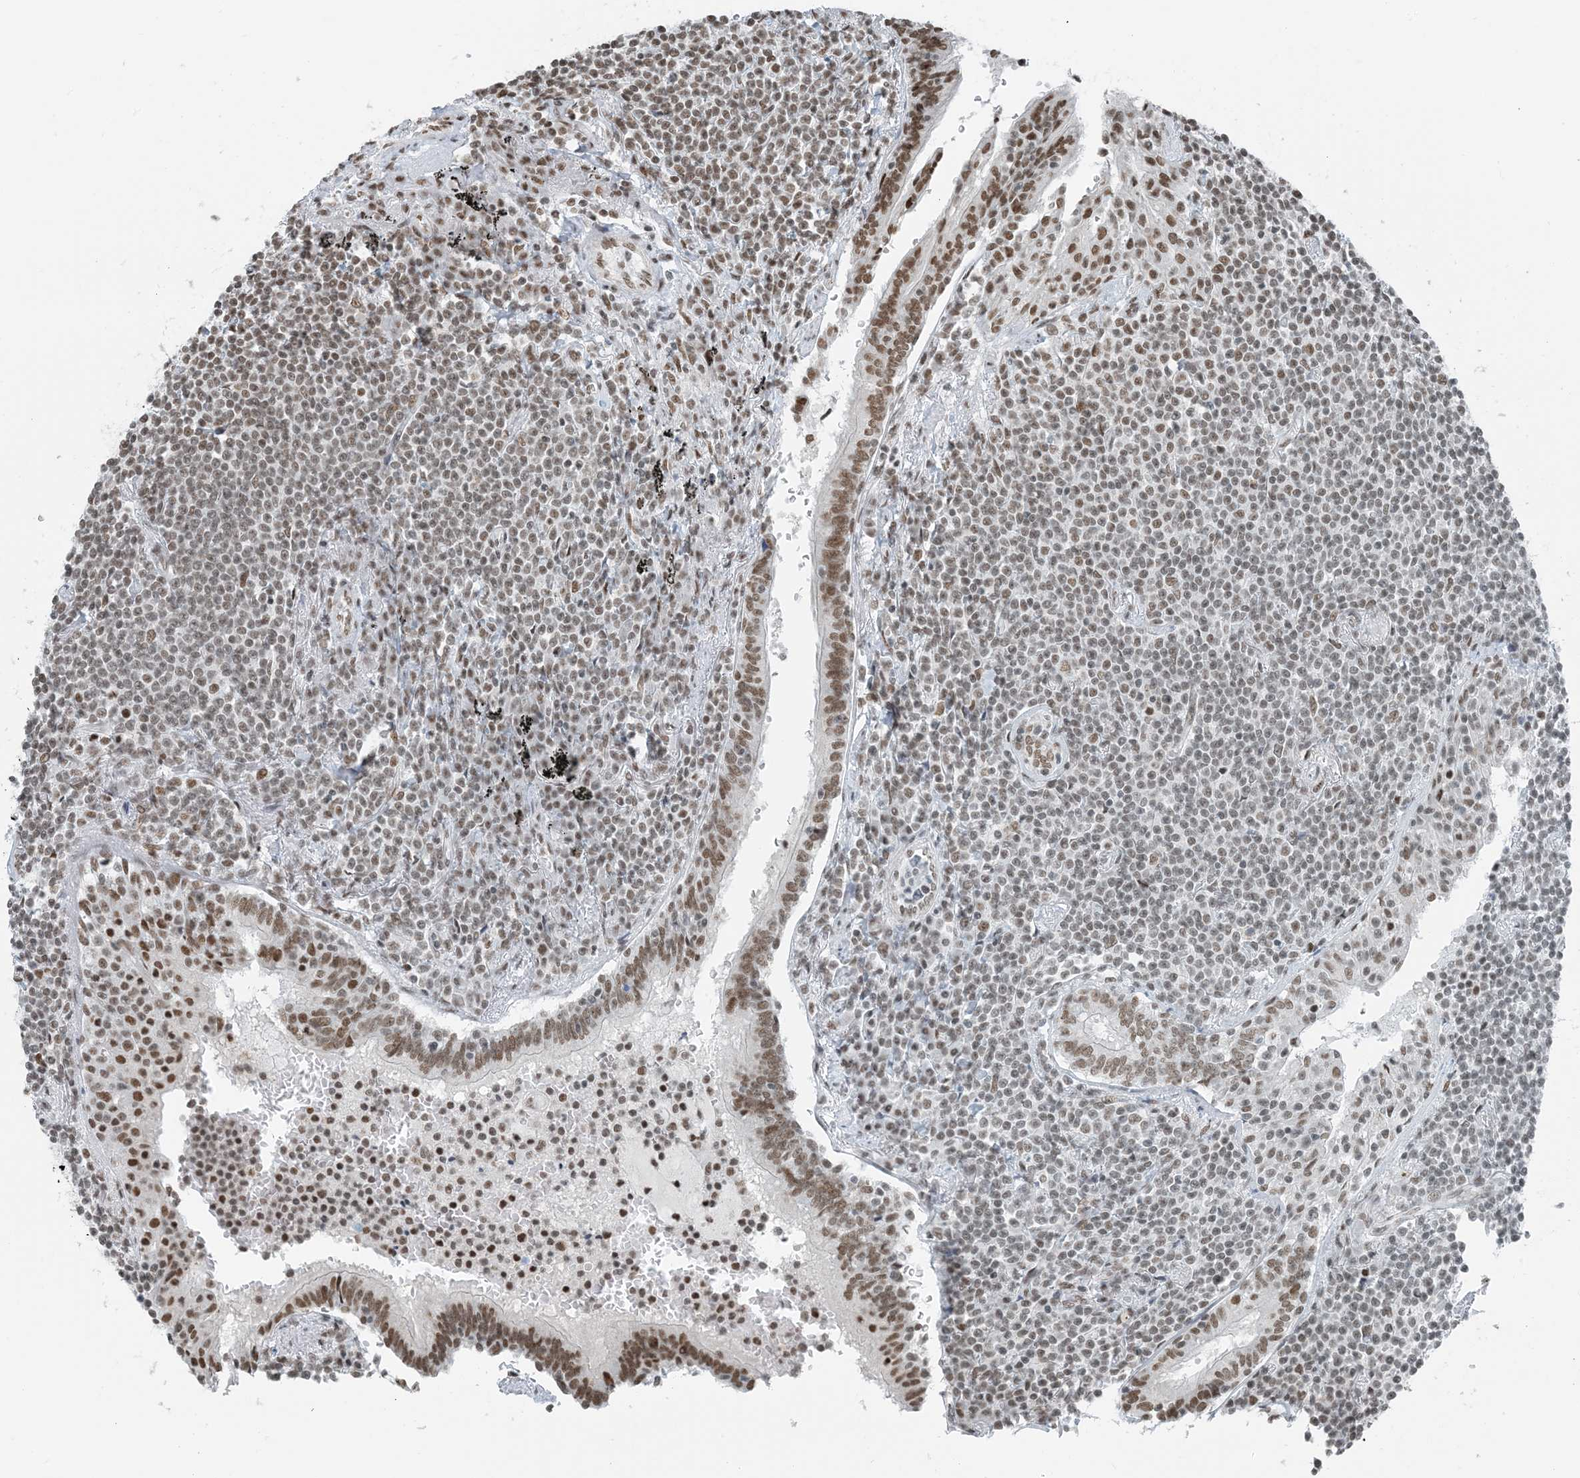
{"staining": {"intensity": "moderate", "quantity": "25%-75%", "location": "nuclear"}, "tissue": "lymphoma", "cell_type": "Tumor cells", "image_type": "cancer", "snomed": [{"axis": "morphology", "description": "Malignant lymphoma, non-Hodgkin's type, Low grade"}, {"axis": "topography", "description": "Lung"}], "caption": "Immunohistochemistry (IHC) photomicrograph of human lymphoma stained for a protein (brown), which shows medium levels of moderate nuclear positivity in about 25%-75% of tumor cells.", "gene": "ZNF500", "patient": {"sex": "female", "age": 71}}